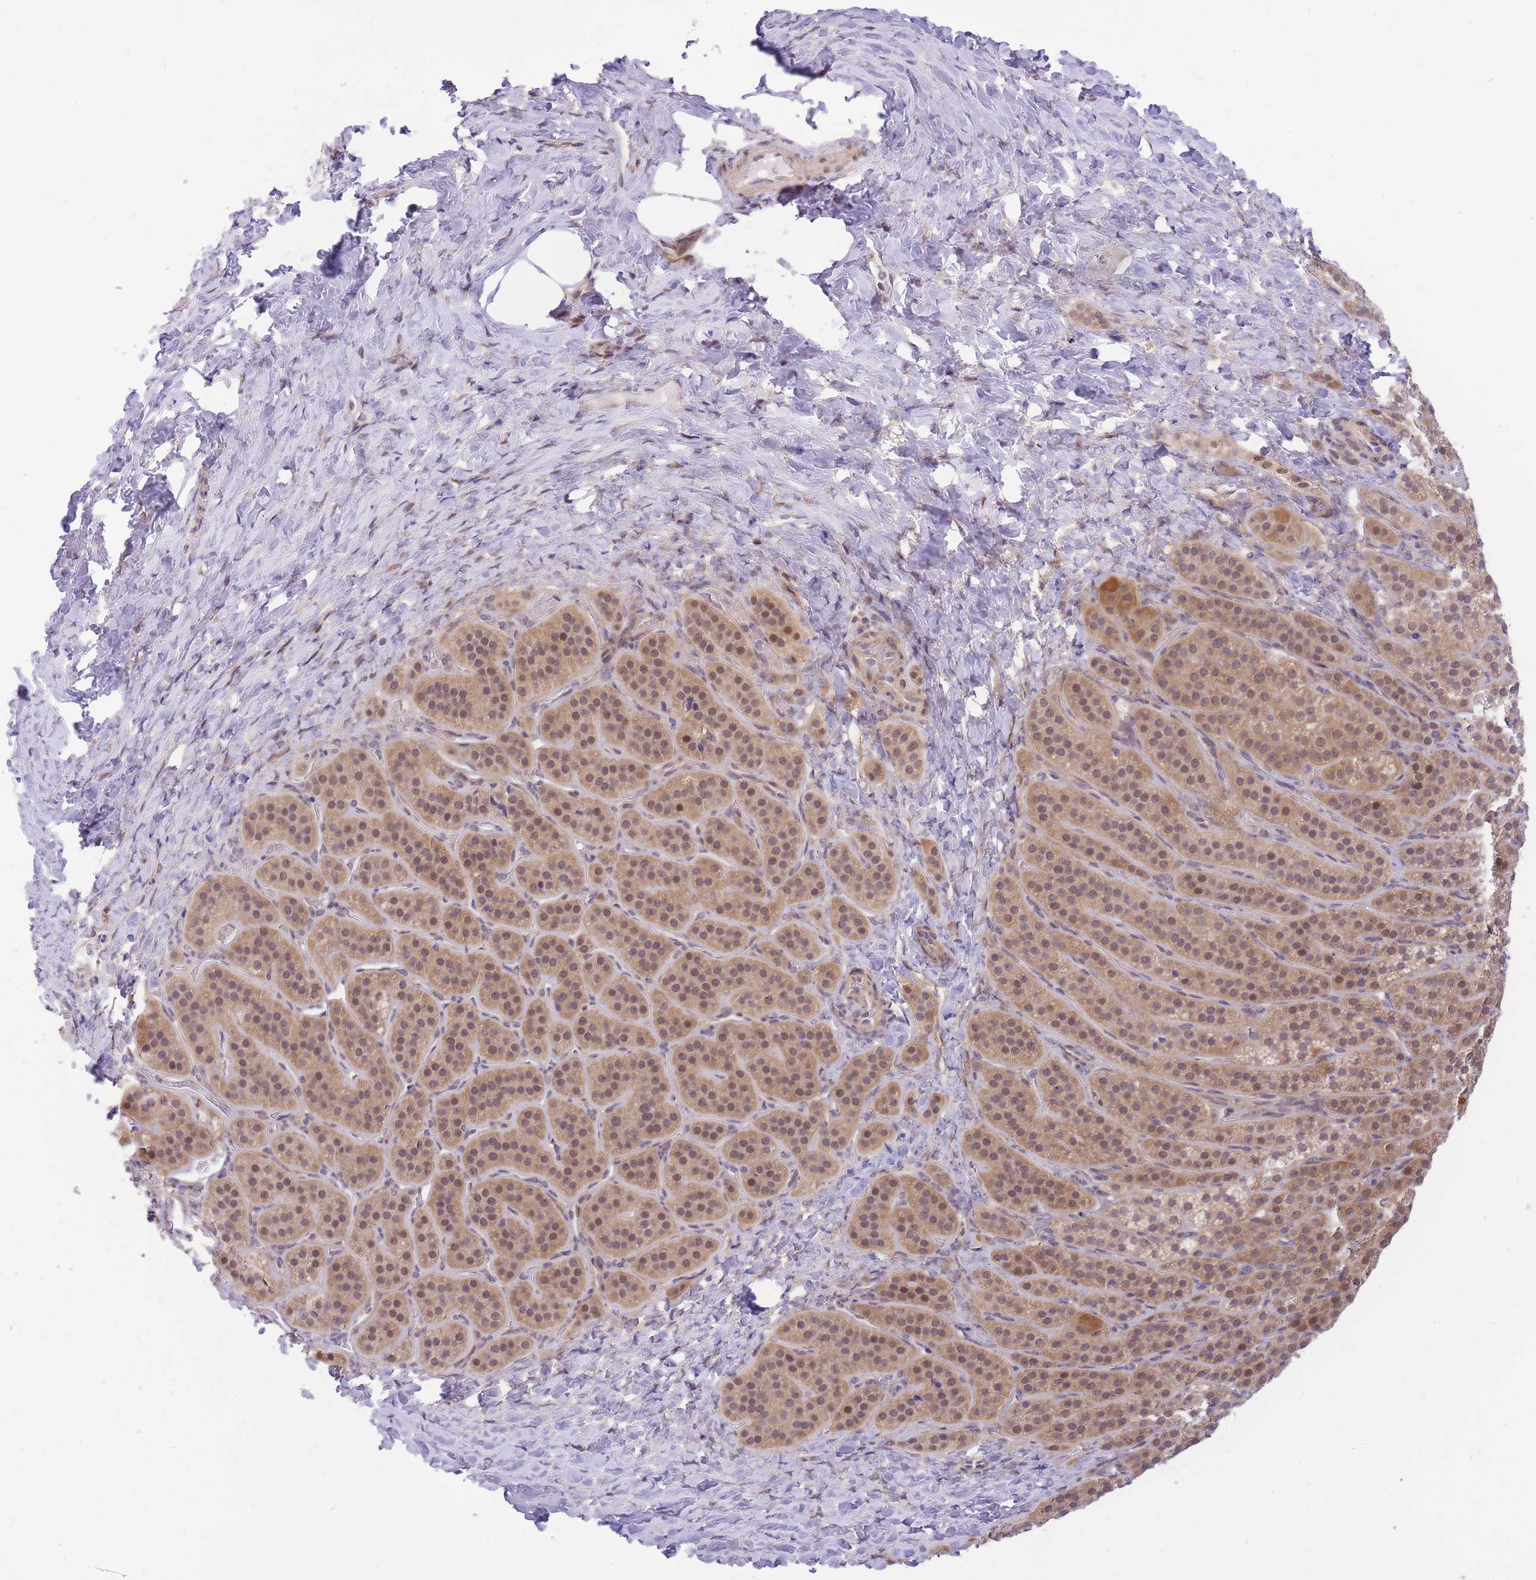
{"staining": {"intensity": "moderate", "quantity": "25%-75%", "location": "cytoplasmic/membranous,nuclear"}, "tissue": "adrenal gland", "cell_type": "Glandular cells", "image_type": "normal", "snomed": [{"axis": "morphology", "description": "Normal tissue, NOS"}, {"axis": "topography", "description": "Adrenal gland"}], "caption": "This micrograph displays IHC staining of unremarkable human adrenal gland, with medium moderate cytoplasmic/membranous,nuclear expression in about 25%-75% of glandular cells.", "gene": "MINDY2", "patient": {"sex": "female", "age": 41}}